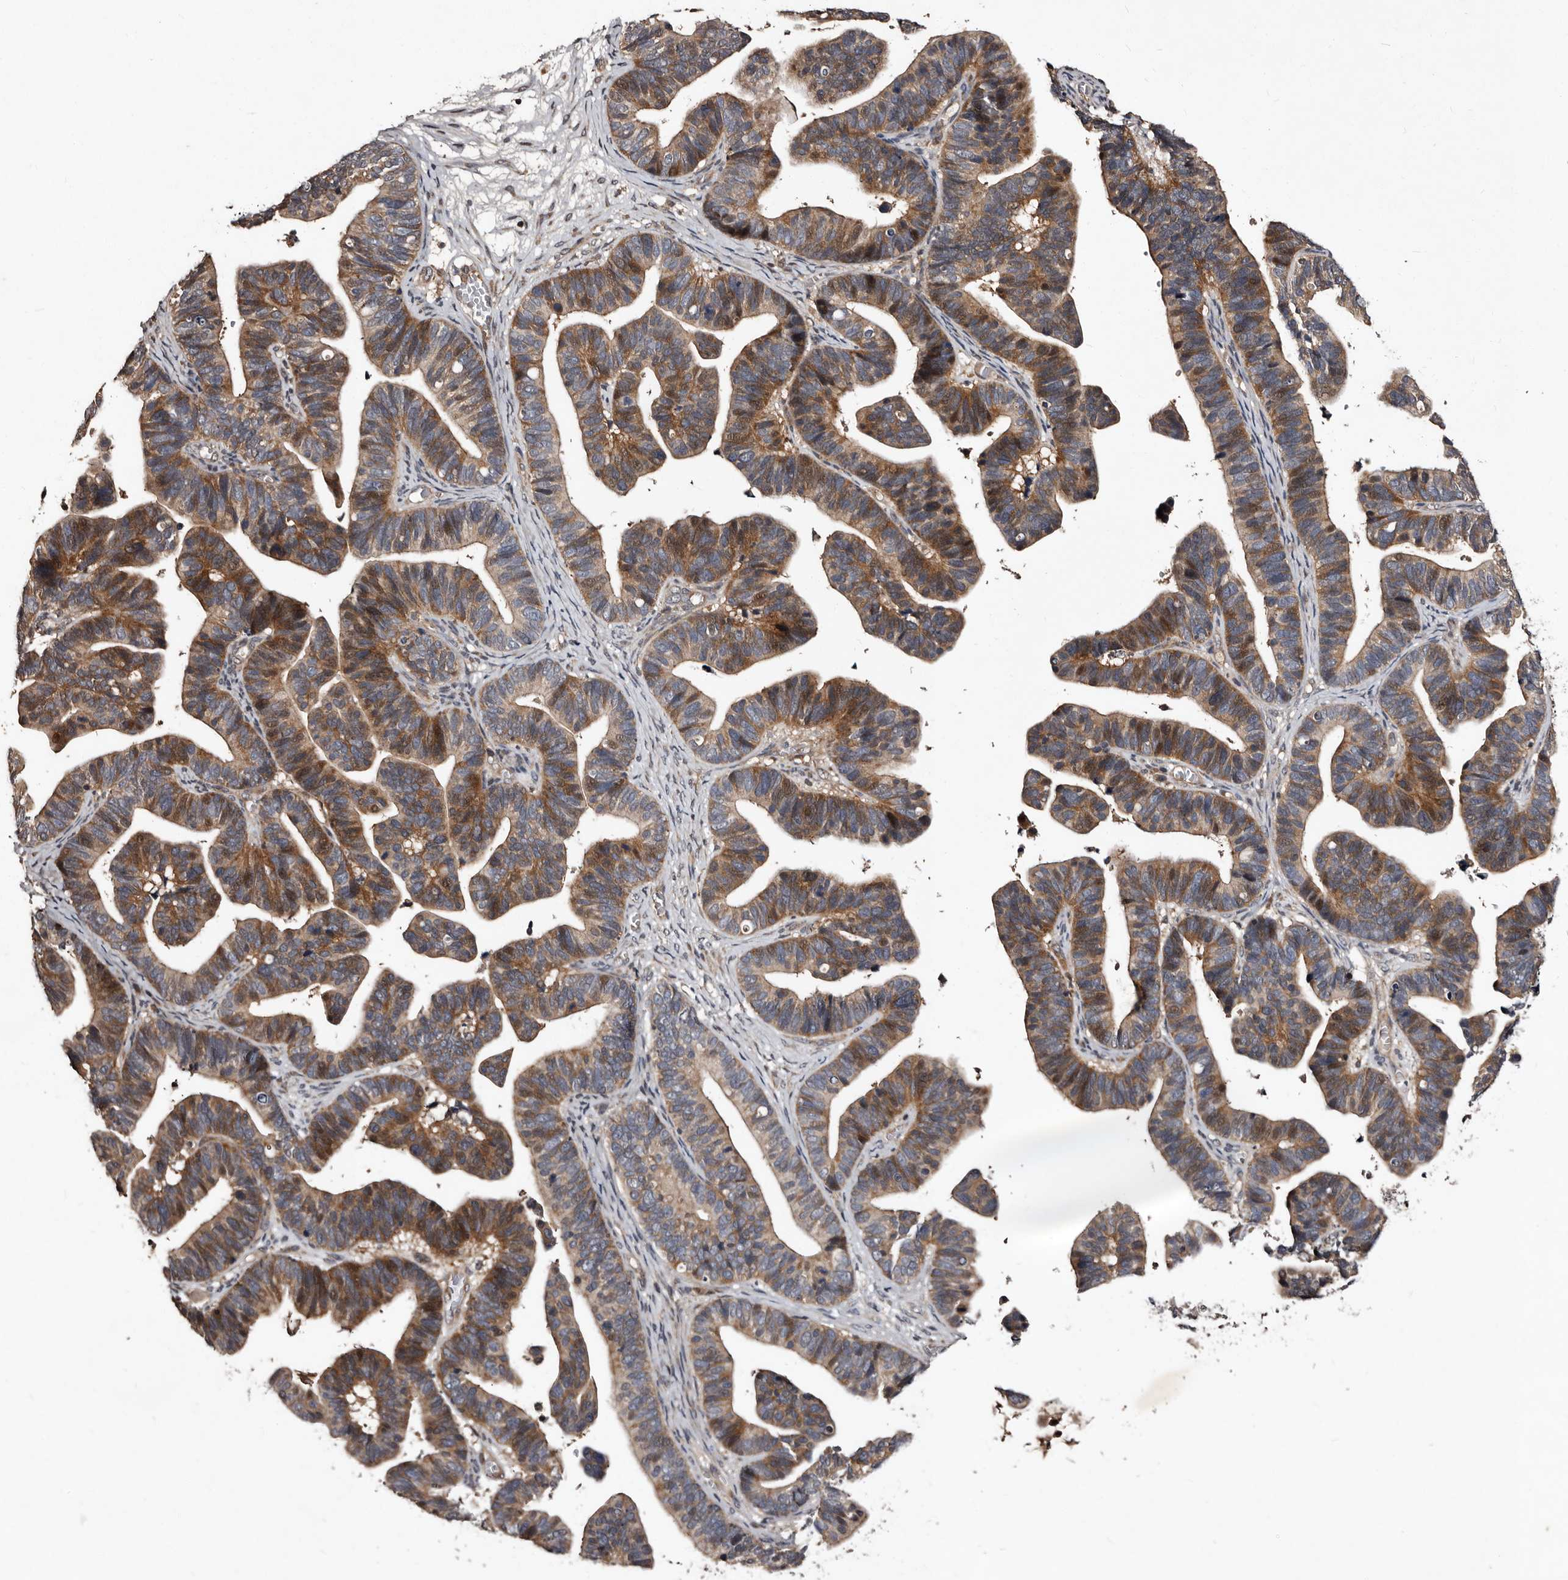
{"staining": {"intensity": "moderate", "quantity": ">75%", "location": "cytoplasmic/membranous"}, "tissue": "ovarian cancer", "cell_type": "Tumor cells", "image_type": "cancer", "snomed": [{"axis": "morphology", "description": "Cystadenocarcinoma, serous, NOS"}, {"axis": "topography", "description": "Ovary"}], "caption": "DAB (3,3'-diaminobenzidine) immunohistochemical staining of human serous cystadenocarcinoma (ovarian) displays moderate cytoplasmic/membranous protein staining in about >75% of tumor cells.", "gene": "MKRN3", "patient": {"sex": "female", "age": 56}}